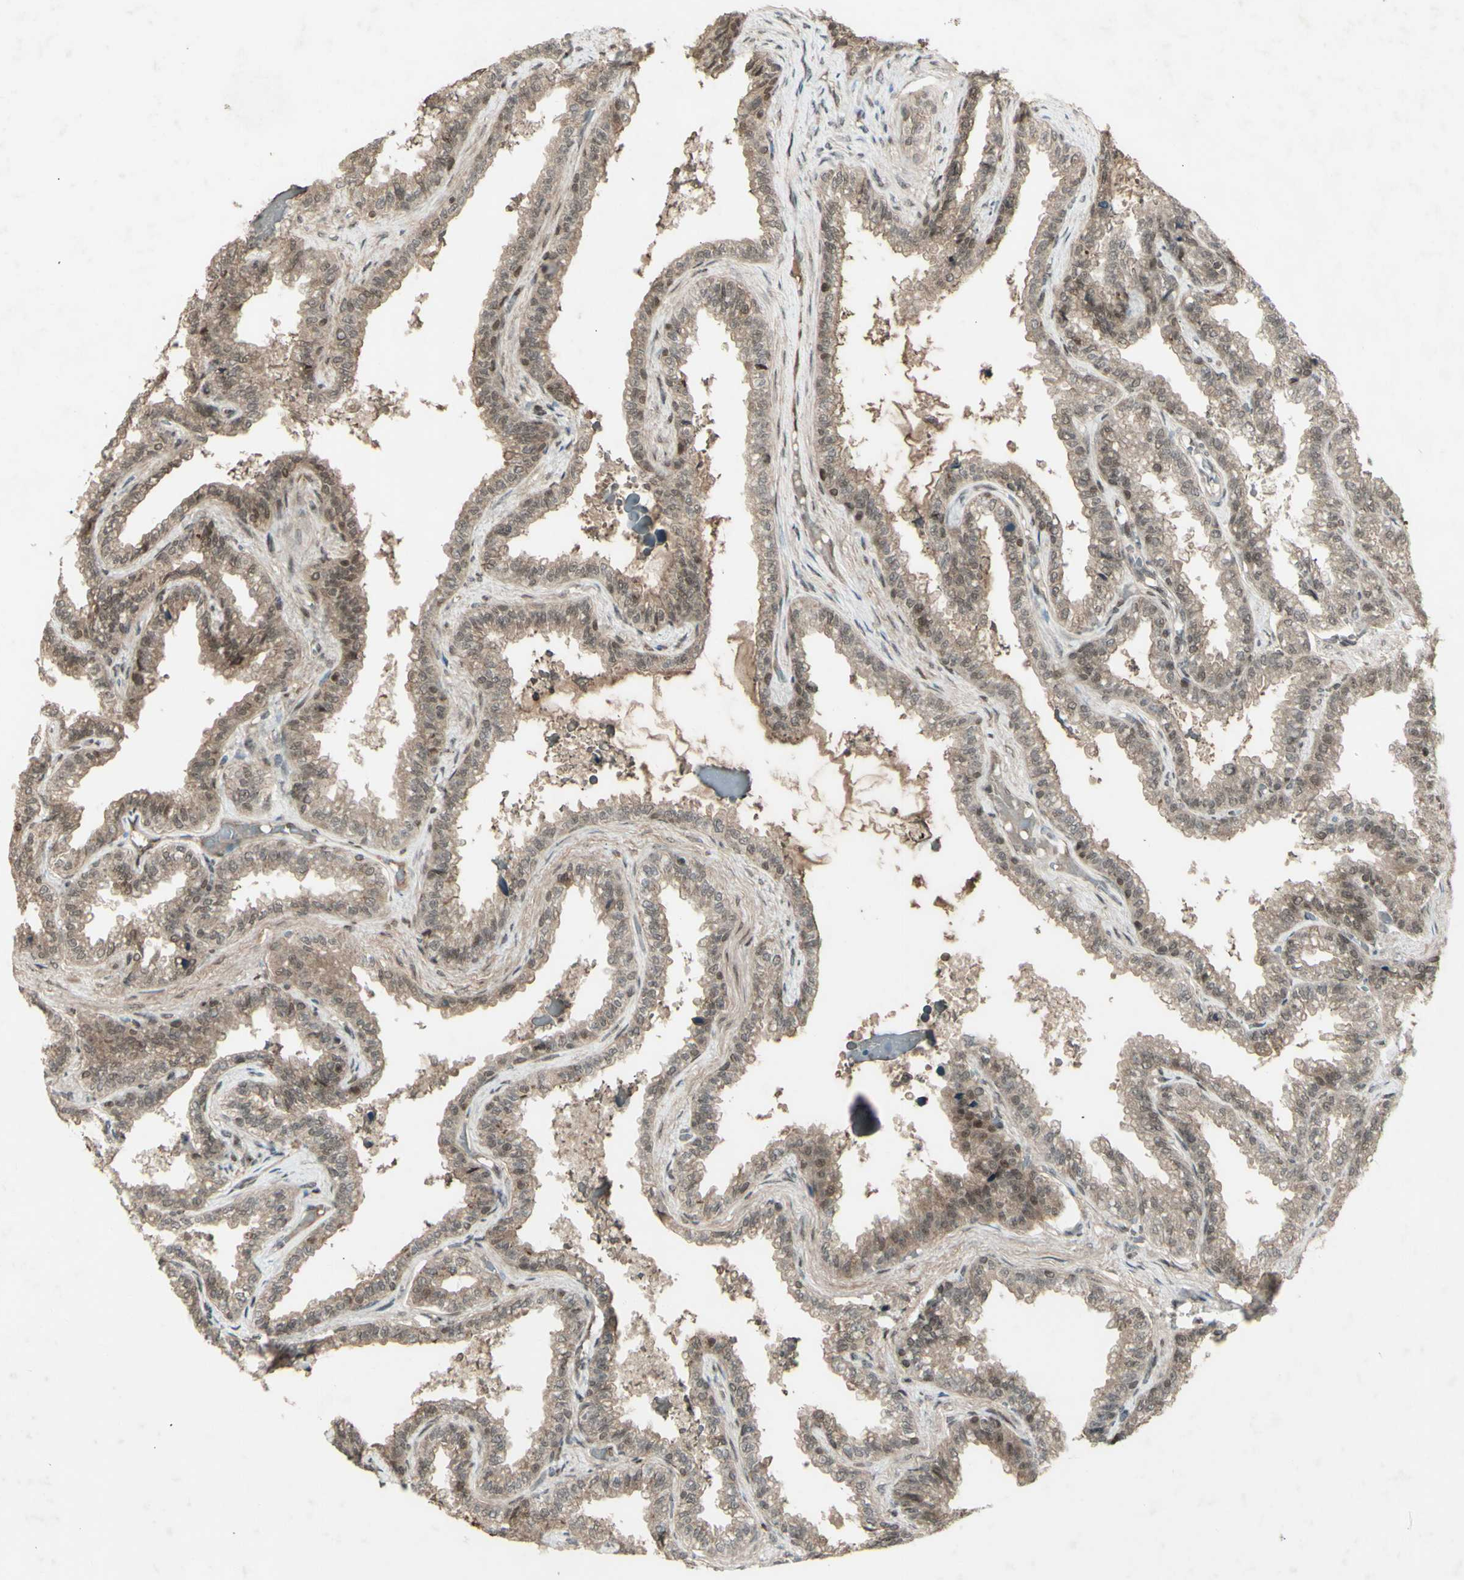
{"staining": {"intensity": "moderate", "quantity": "25%-75%", "location": "nuclear"}, "tissue": "seminal vesicle", "cell_type": "Glandular cells", "image_type": "normal", "snomed": [{"axis": "morphology", "description": "Normal tissue, NOS"}, {"axis": "topography", "description": "Seminal veicle"}], "caption": "The histopathology image shows immunohistochemical staining of unremarkable seminal vesicle. There is moderate nuclear expression is present in about 25%-75% of glandular cells. Using DAB (3,3'-diaminobenzidine) (brown) and hematoxylin (blue) stains, captured at high magnification using brightfield microscopy.", "gene": "SNW1", "patient": {"sex": "male", "age": 46}}